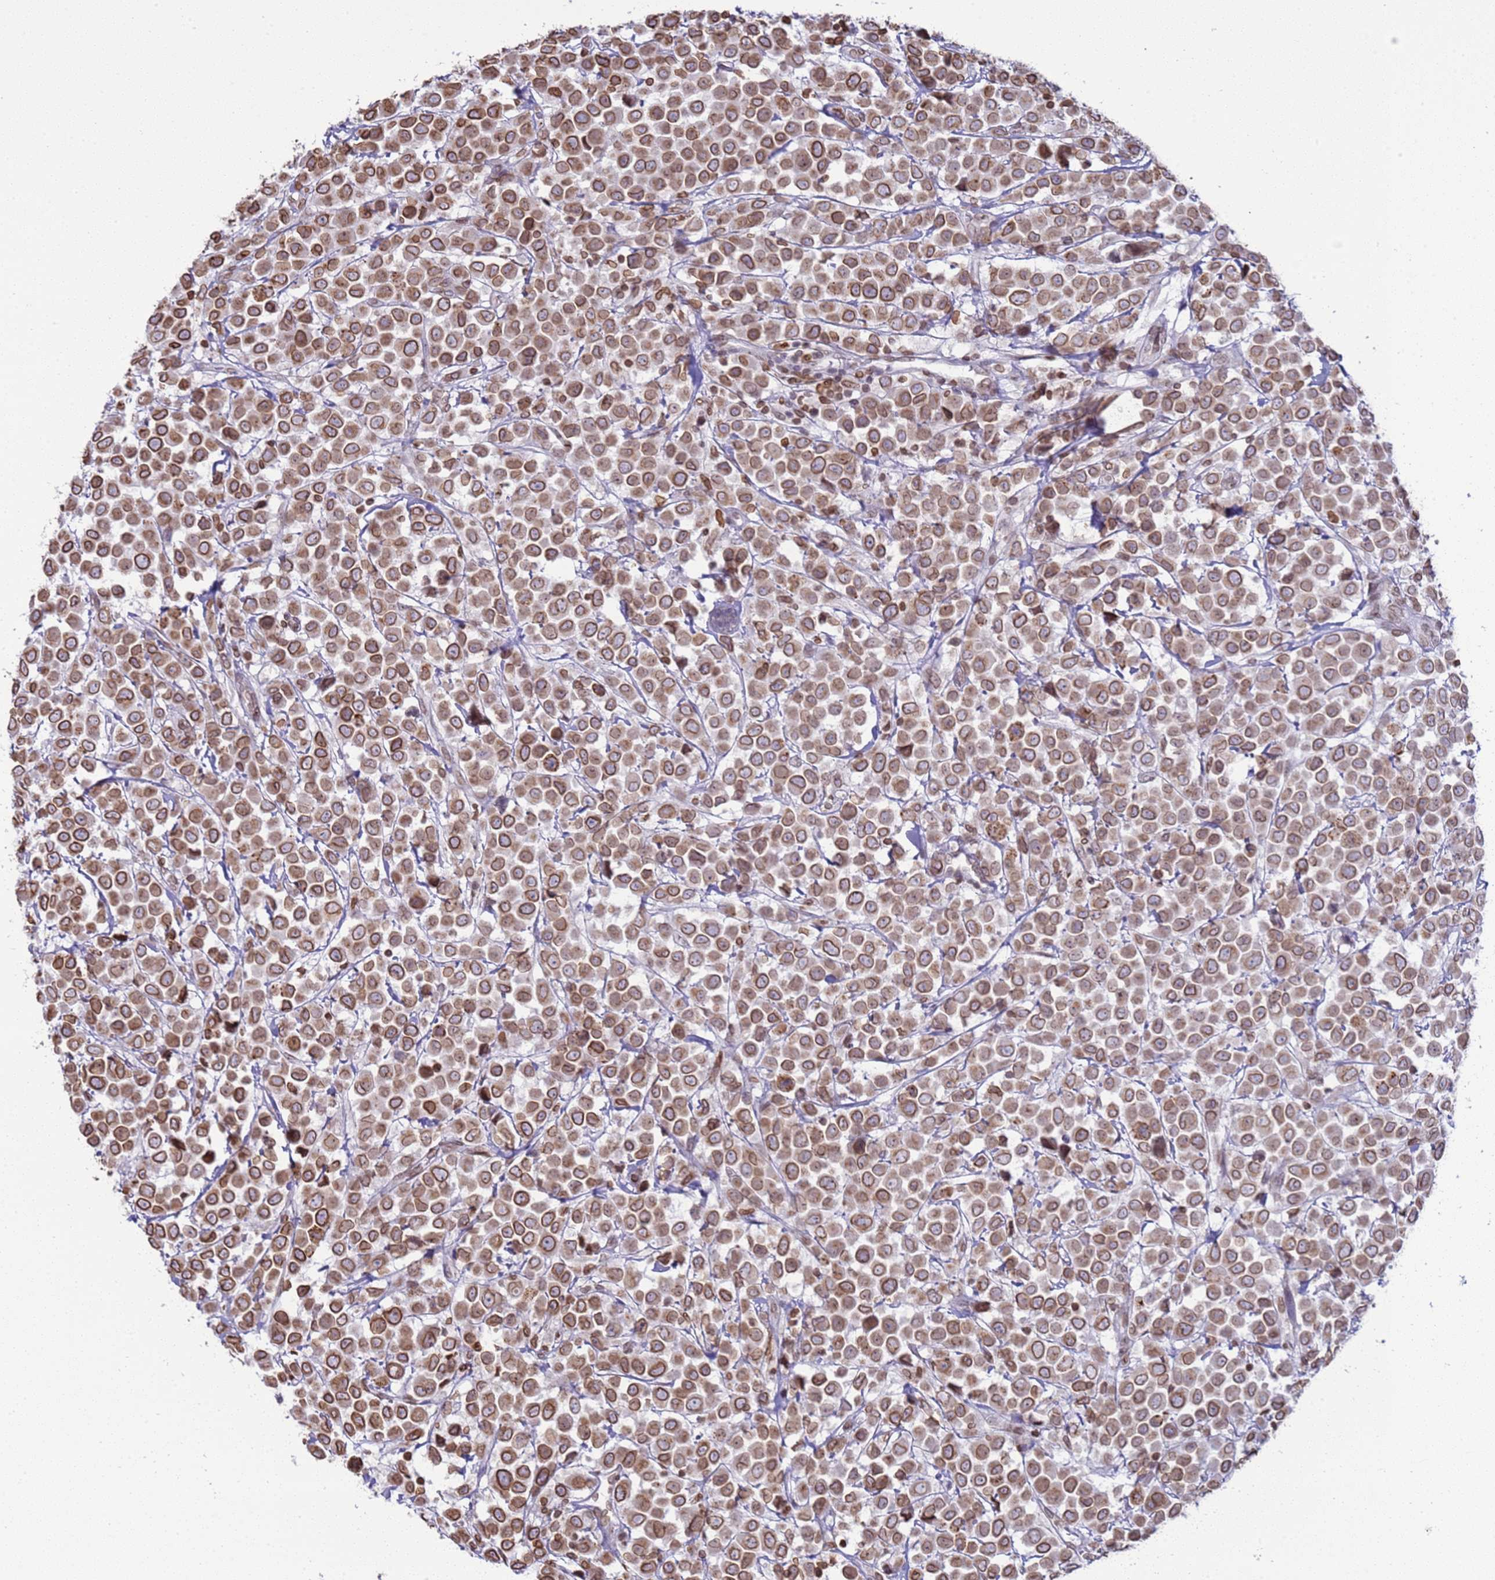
{"staining": {"intensity": "moderate", "quantity": ">75%", "location": "cytoplasmic/membranous,nuclear"}, "tissue": "breast cancer", "cell_type": "Tumor cells", "image_type": "cancer", "snomed": [{"axis": "morphology", "description": "Duct carcinoma"}, {"axis": "topography", "description": "Breast"}], "caption": "A medium amount of moderate cytoplasmic/membranous and nuclear expression is identified in approximately >75% of tumor cells in breast invasive ductal carcinoma tissue.", "gene": "DHX37", "patient": {"sex": "female", "age": 61}}